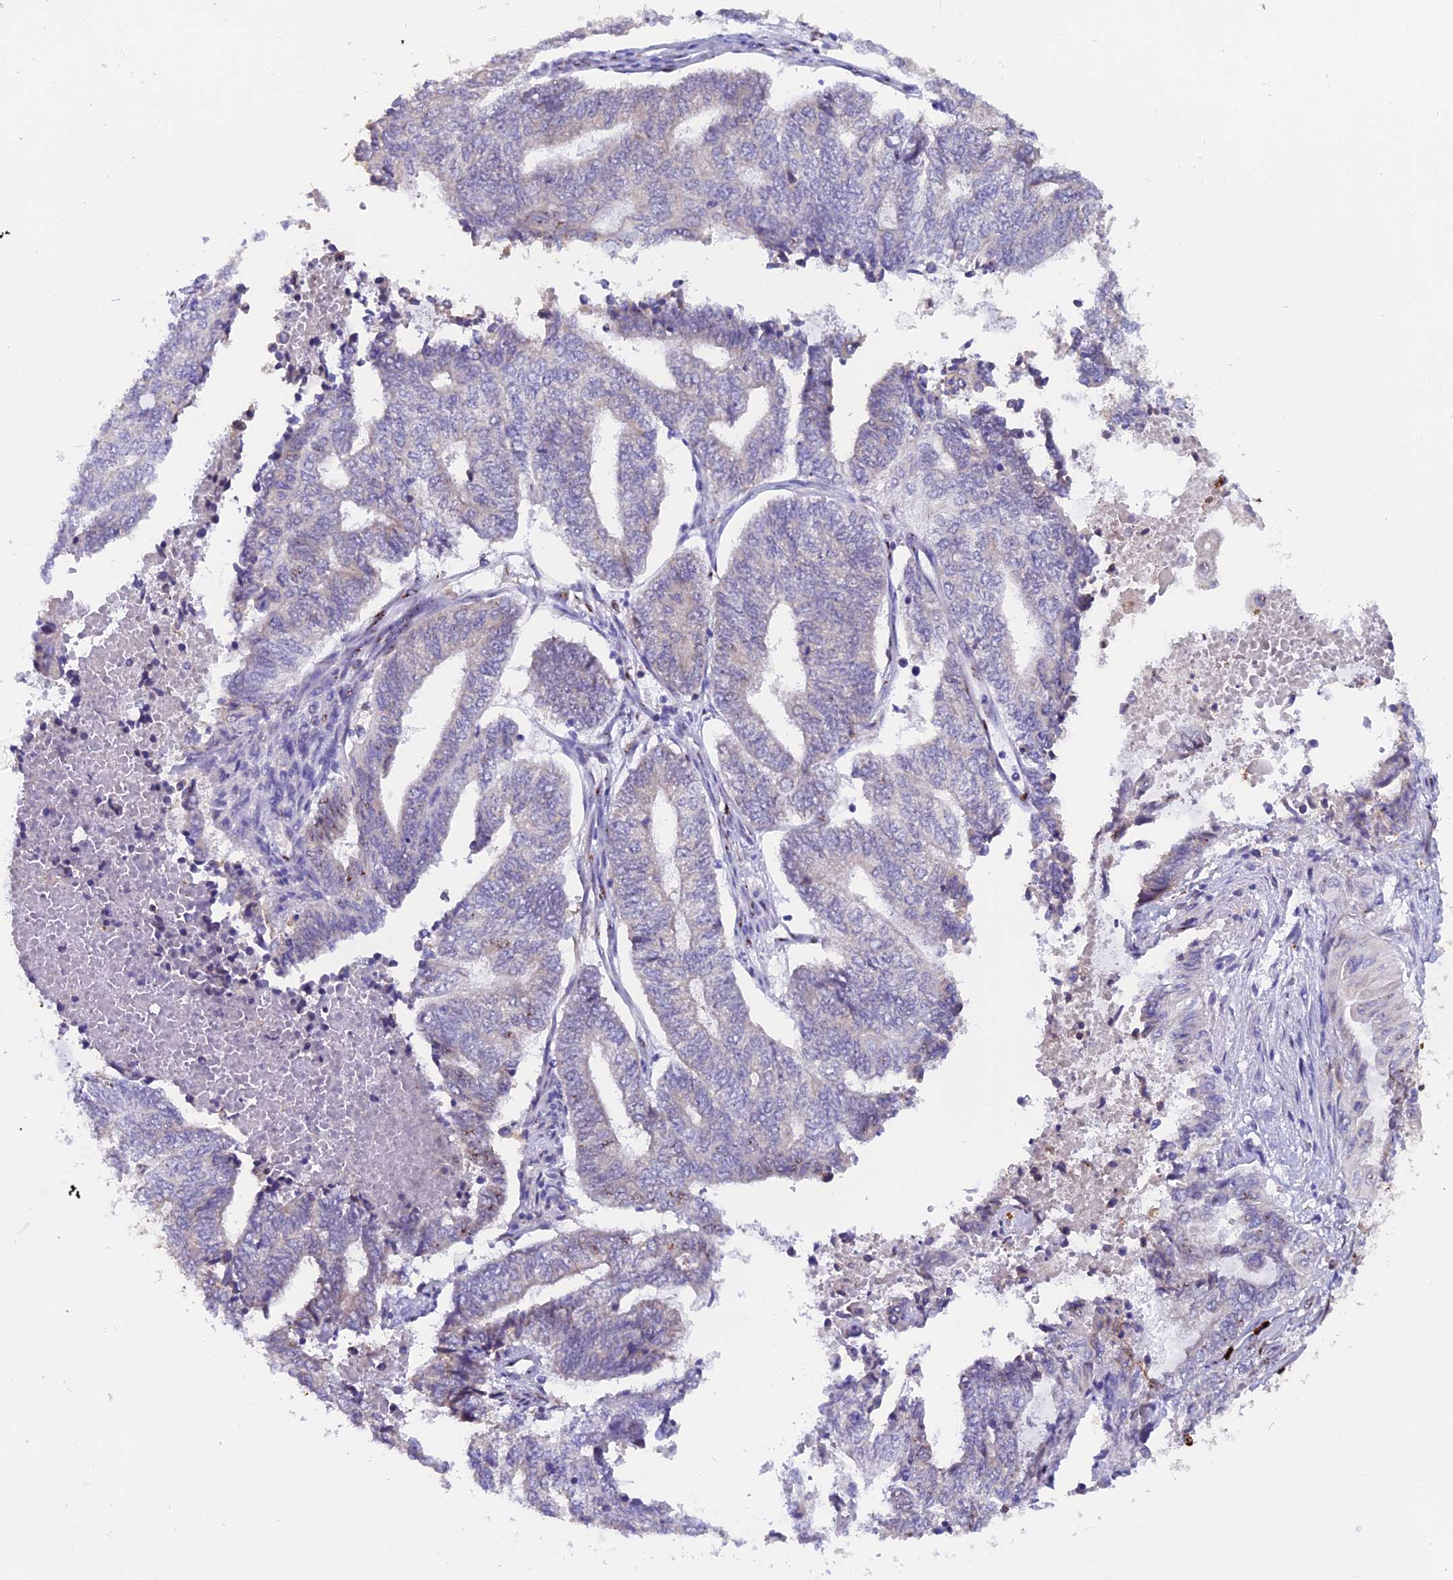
{"staining": {"intensity": "negative", "quantity": "none", "location": "none"}, "tissue": "endometrial cancer", "cell_type": "Tumor cells", "image_type": "cancer", "snomed": [{"axis": "morphology", "description": "Adenocarcinoma, NOS"}, {"axis": "topography", "description": "Uterus"}, {"axis": "topography", "description": "Endometrium"}], "caption": "Endometrial cancer stained for a protein using immunohistochemistry reveals no expression tumor cells.", "gene": "FAM118B", "patient": {"sex": "female", "age": 70}}